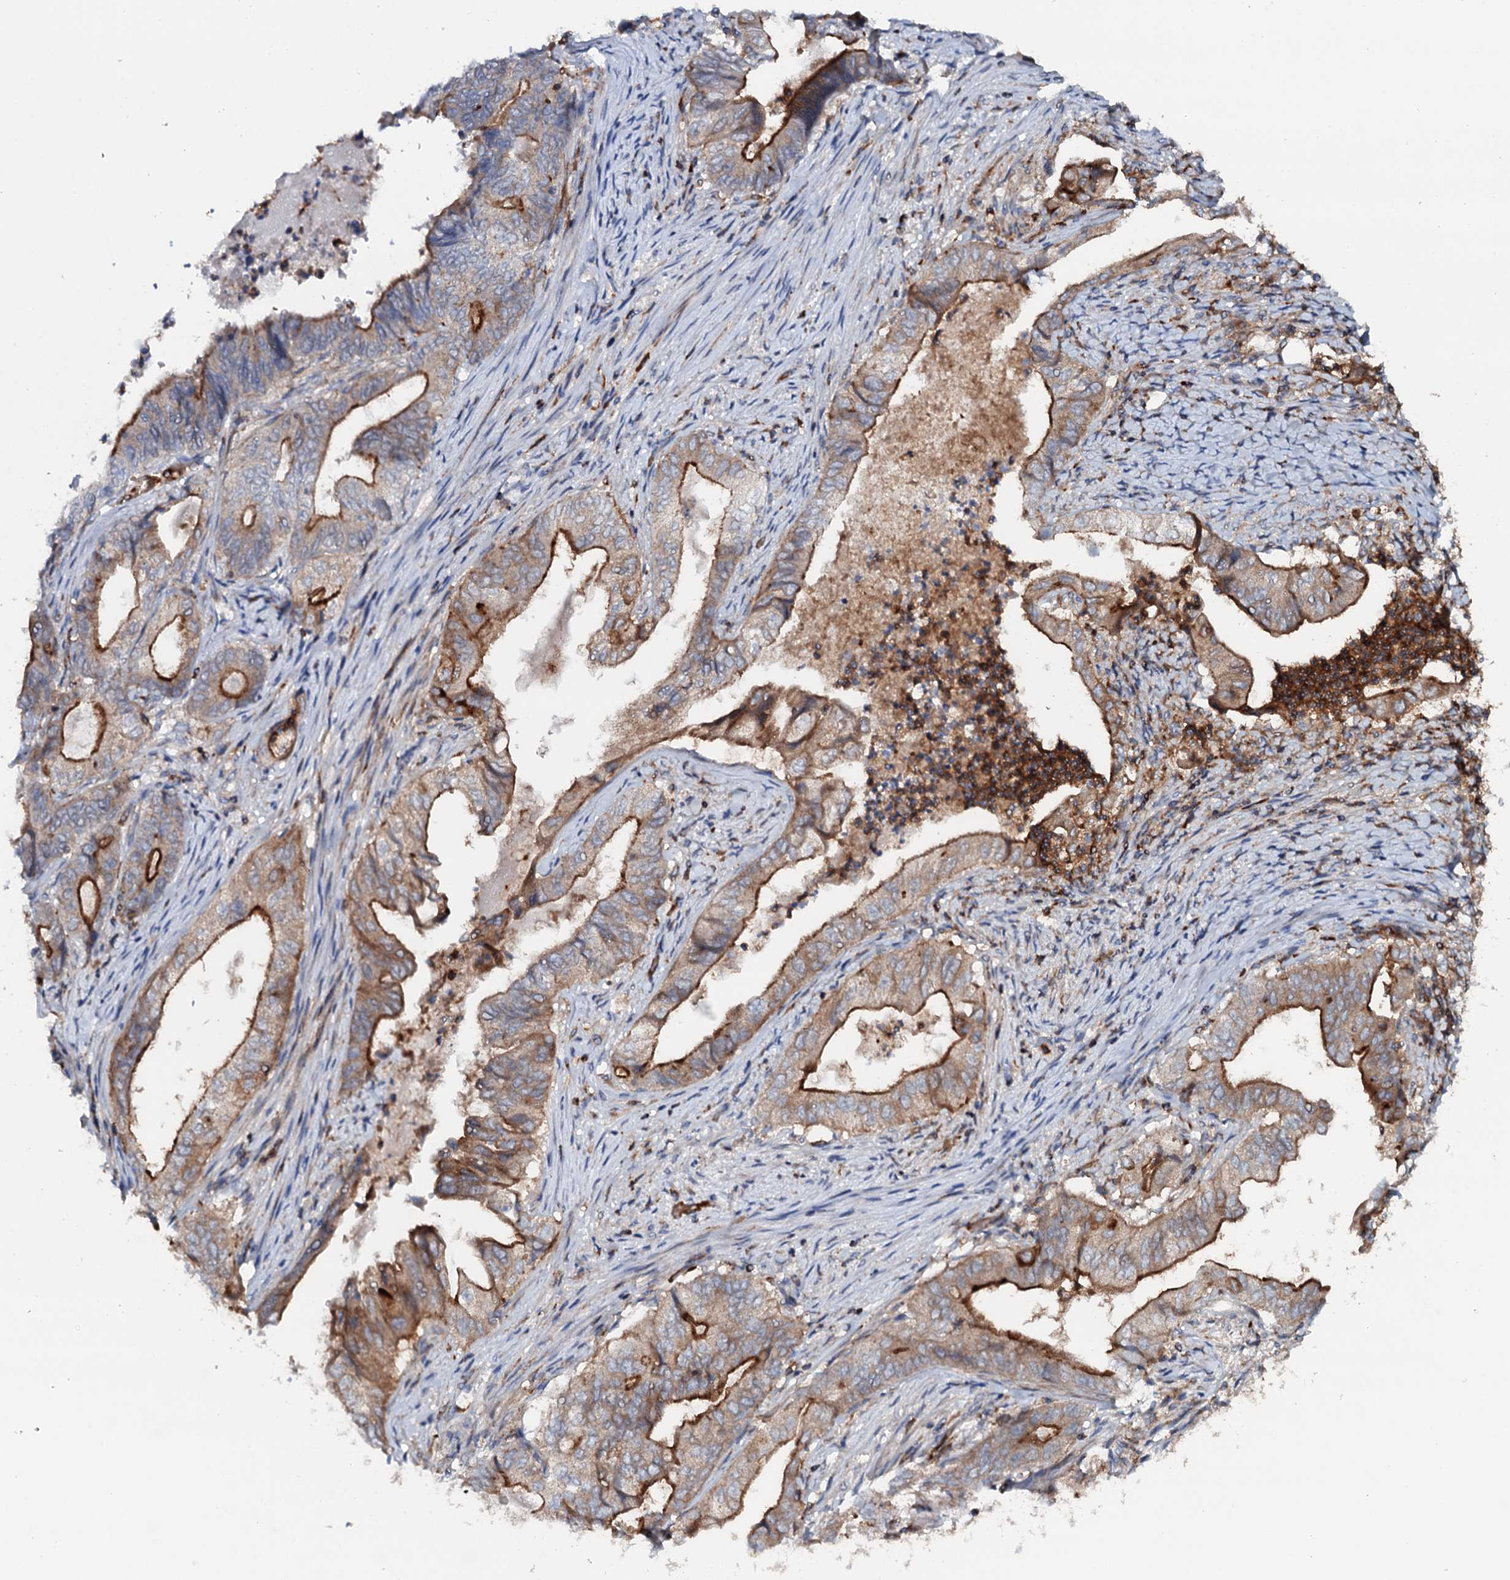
{"staining": {"intensity": "strong", "quantity": "25%-75%", "location": "cytoplasmic/membranous"}, "tissue": "stomach cancer", "cell_type": "Tumor cells", "image_type": "cancer", "snomed": [{"axis": "morphology", "description": "Adenocarcinoma, NOS"}, {"axis": "topography", "description": "Stomach"}], "caption": "Adenocarcinoma (stomach) stained with a protein marker displays strong staining in tumor cells.", "gene": "VAMP8", "patient": {"sex": "female", "age": 73}}